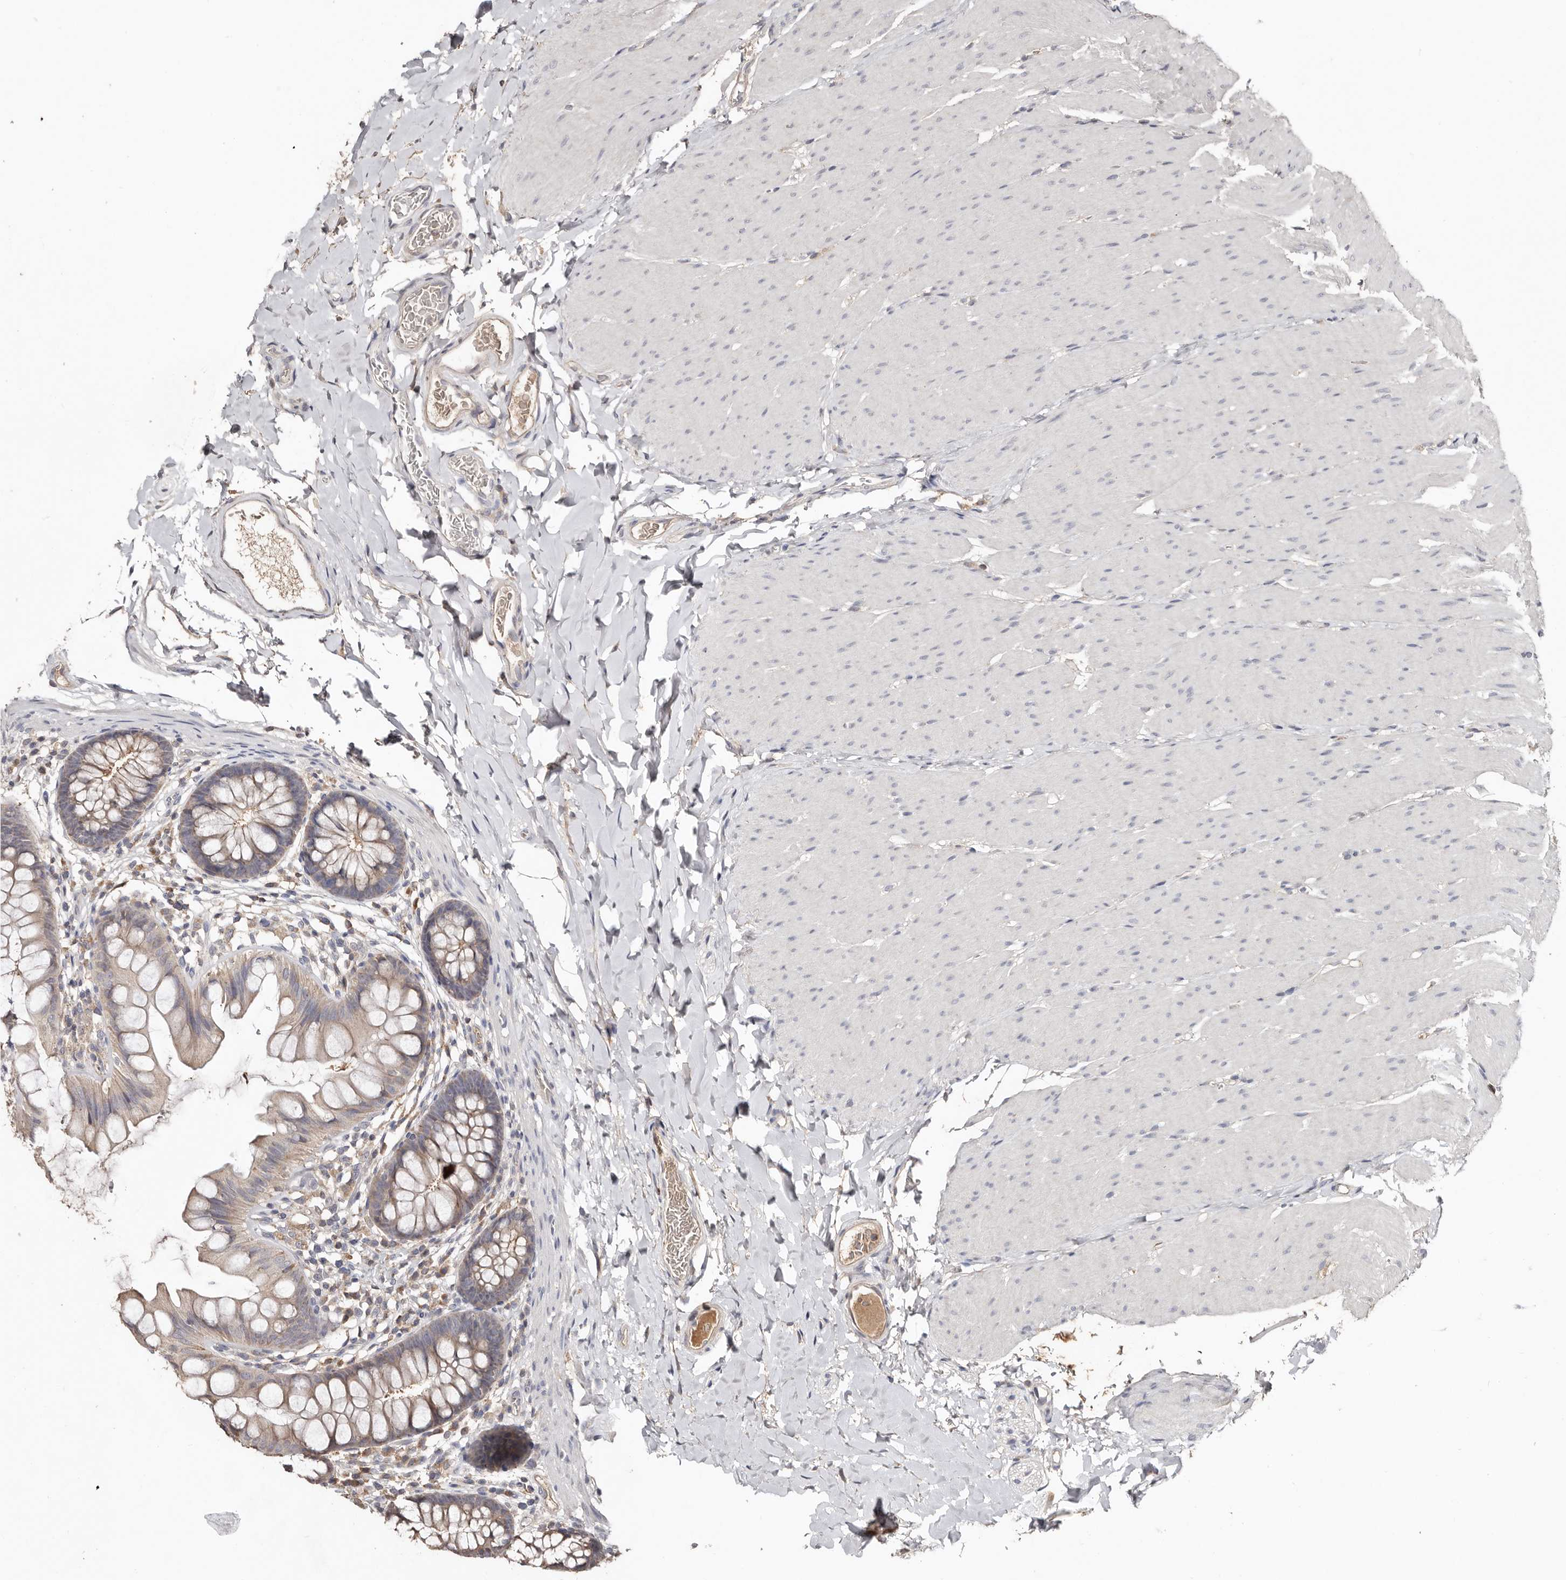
{"staining": {"intensity": "weak", "quantity": ">75%", "location": "cytoplasmic/membranous"}, "tissue": "colon", "cell_type": "Endothelial cells", "image_type": "normal", "snomed": [{"axis": "morphology", "description": "Normal tissue, NOS"}, {"axis": "topography", "description": "Colon"}], "caption": "Protein staining shows weak cytoplasmic/membranous positivity in approximately >75% of endothelial cells in unremarkable colon.", "gene": "SLC39A2", "patient": {"sex": "female", "age": 62}}